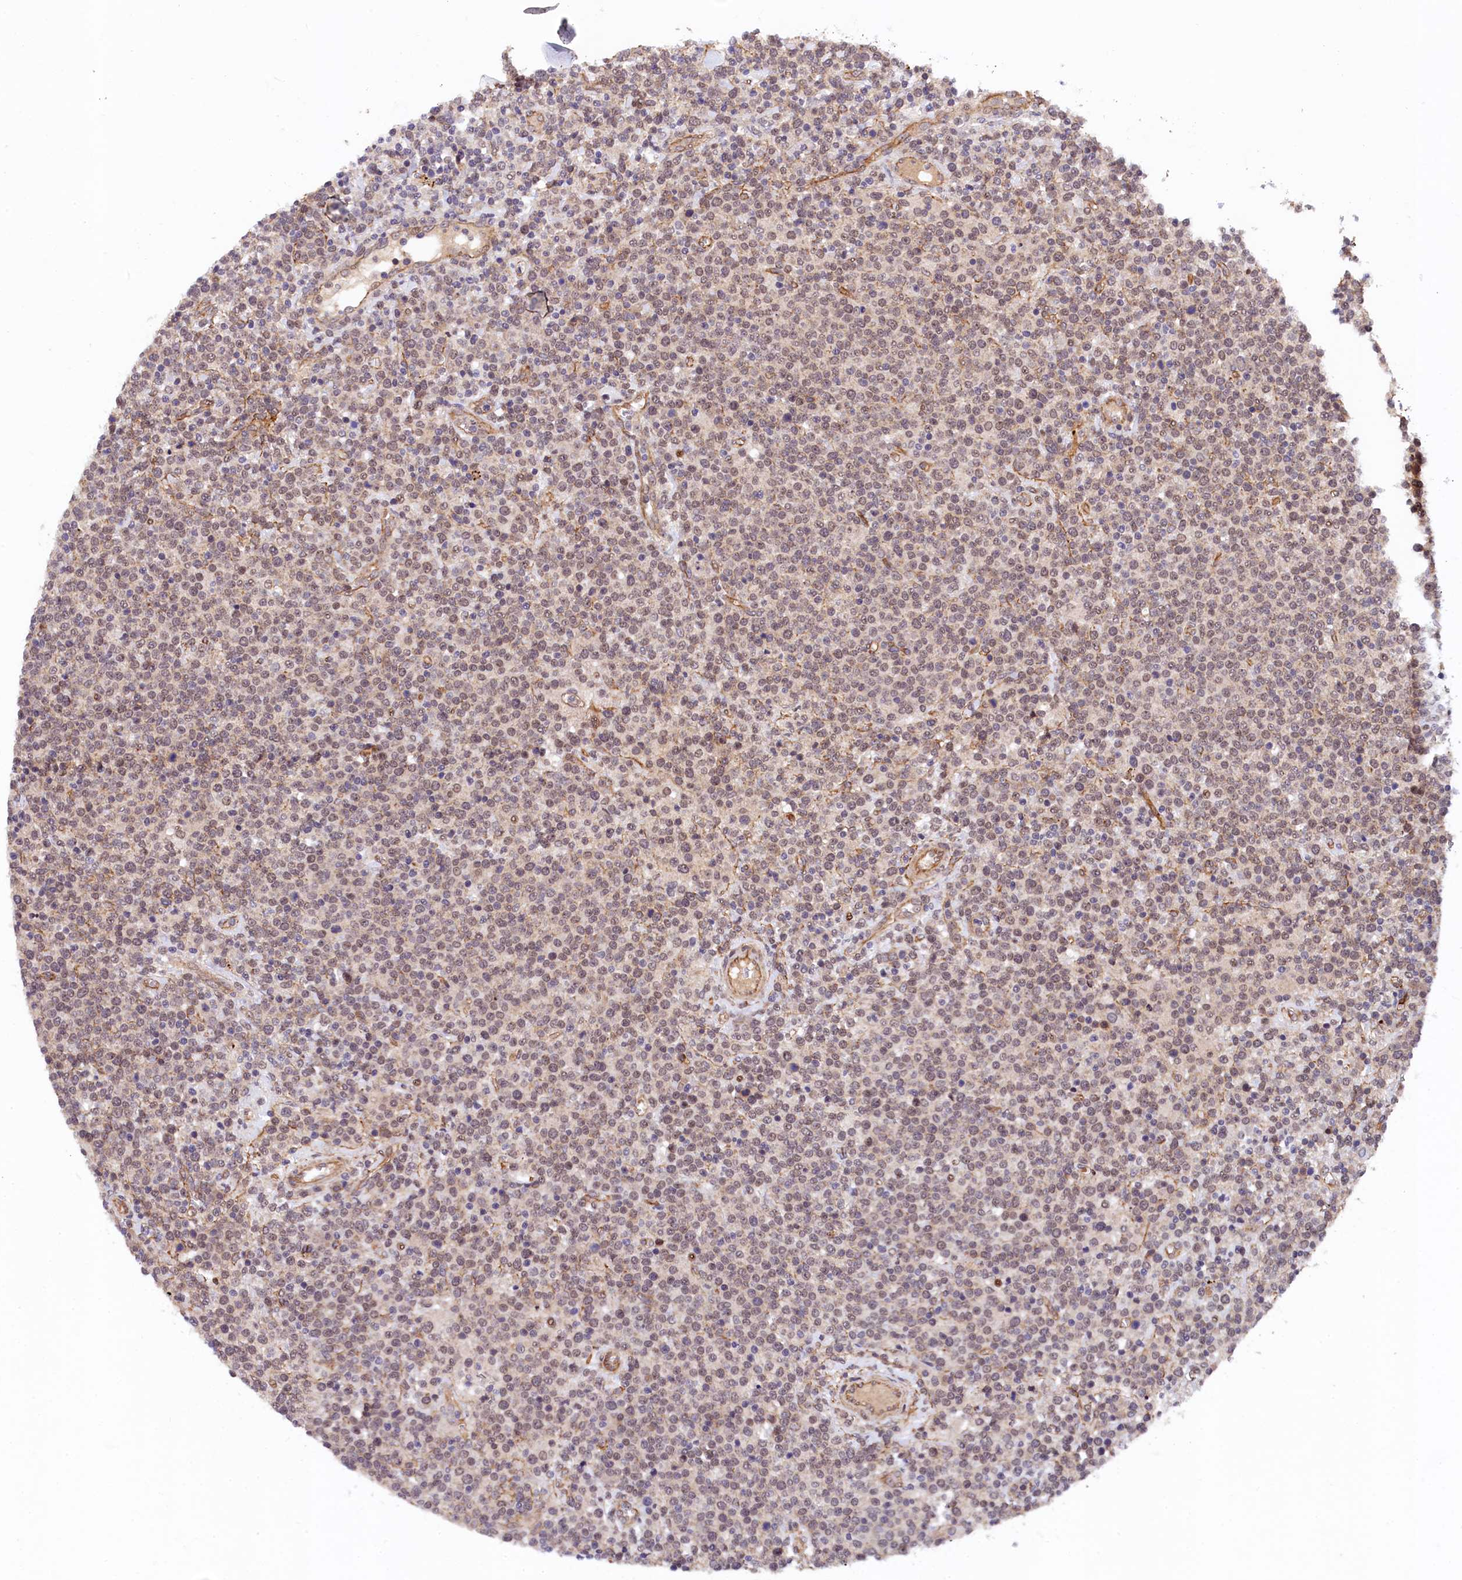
{"staining": {"intensity": "weak", "quantity": "25%-75%", "location": "cytoplasmic/membranous"}, "tissue": "lymphoma", "cell_type": "Tumor cells", "image_type": "cancer", "snomed": [{"axis": "morphology", "description": "Malignant lymphoma, non-Hodgkin's type, High grade"}, {"axis": "topography", "description": "Lymph node"}], "caption": "Protein staining of high-grade malignant lymphoma, non-Hodgkin's type tissue displays weak cytoplasmic/membranous positivity in approximately 25%-75% of tumor cells. (Stains: DAB in brown, nuclei in blue, Microscopy: brightfield microscopy at high magnification).", "gene": "ARL14EP", "patient": {"sex": "male", "age": 61}}